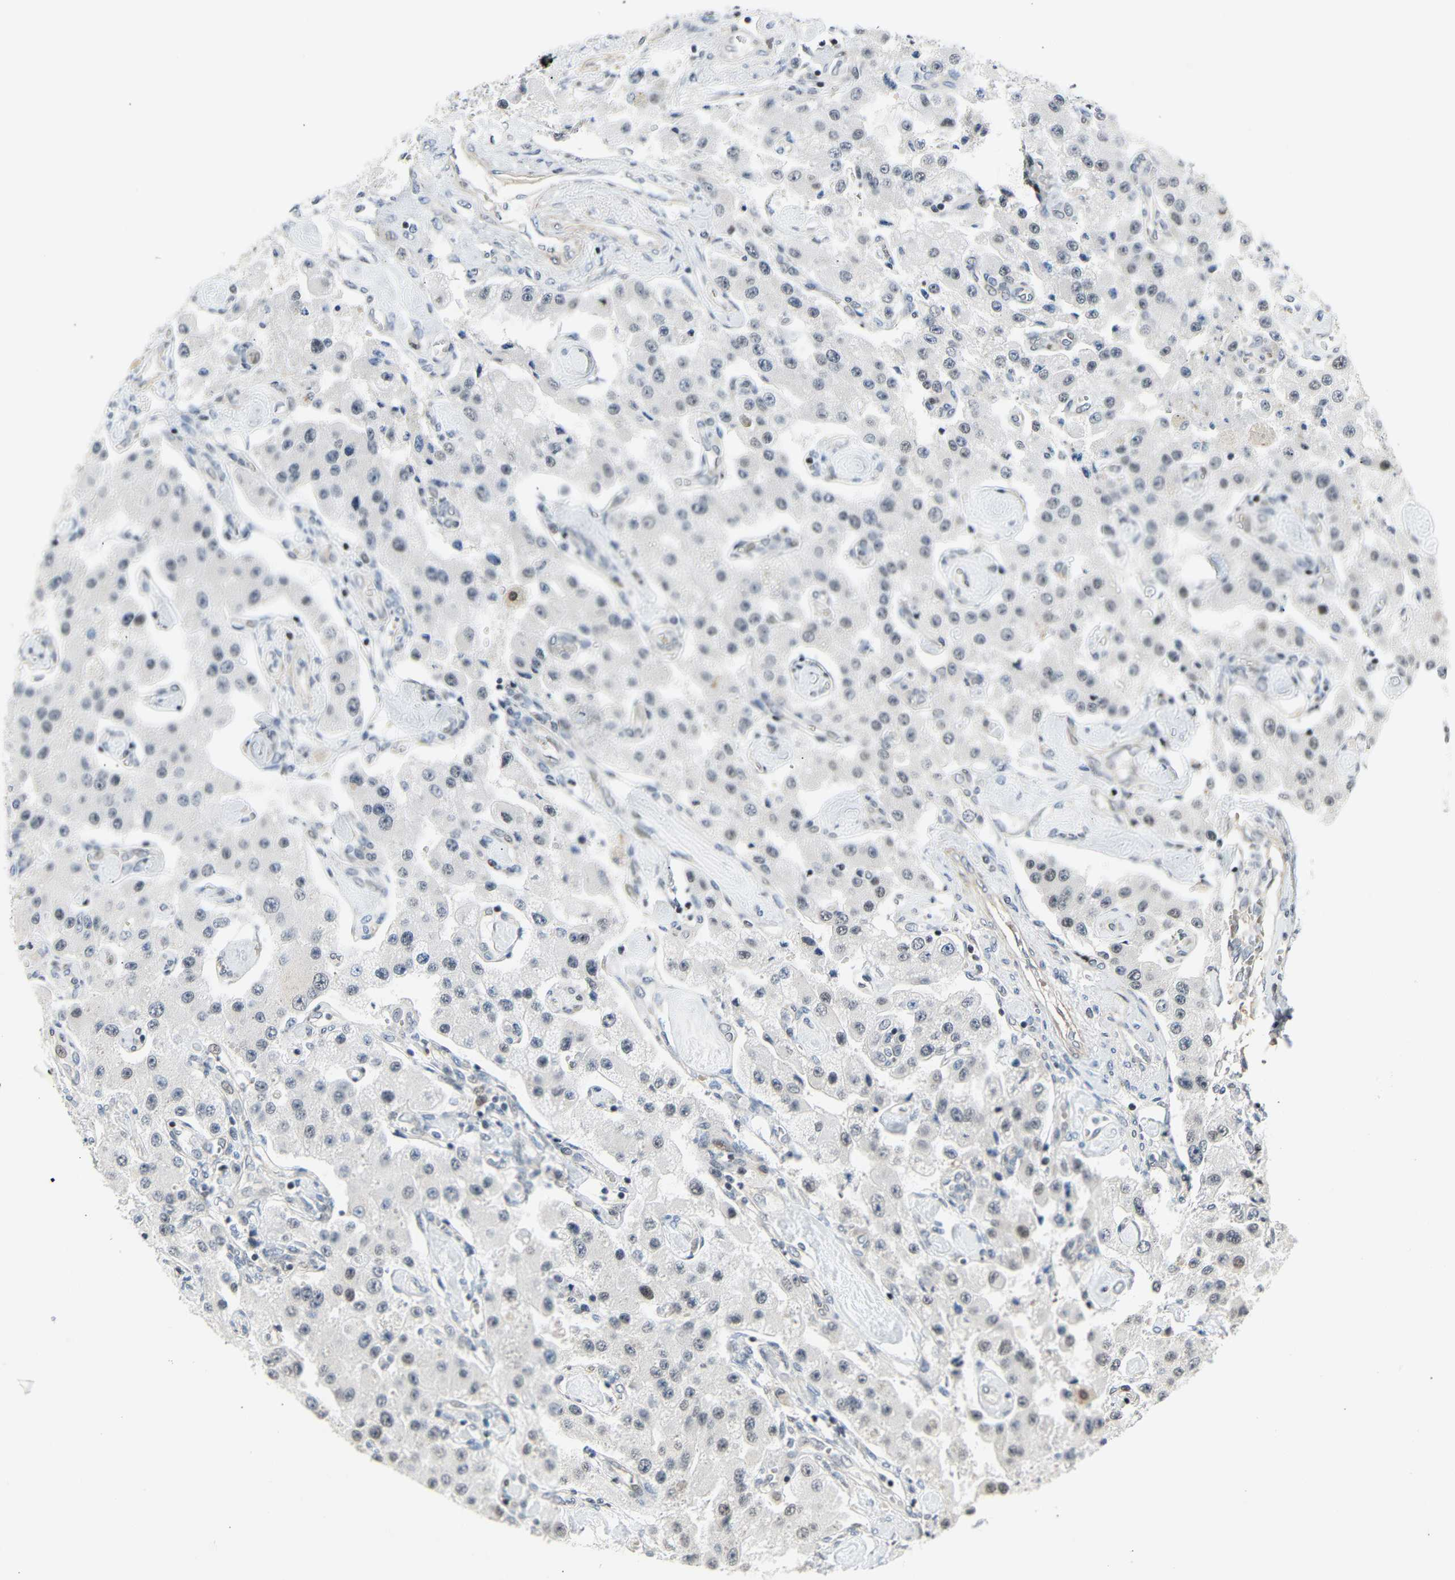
{"staining": {"intensity": "weak", "quantity": "<25%", "location": "nuclear"}, "tissue": "carcinoid", "cell_type": "Tumor cells", "image_type": "cancer", "snomed": [{"axis": "morphology", "description": "Carcinoid, malignant, NOS"}, {"axis": "topography", "description": "Pancreas"}], "caption": "High magnification brightfield microscopy of carcinoid (malignant) stained with DAB (brown) and counterstained with hematoxylin (blue): tumor cells show no significant positivity.", "gene": "IMPG2", "patient": {"sex": "male", "age": 41}}